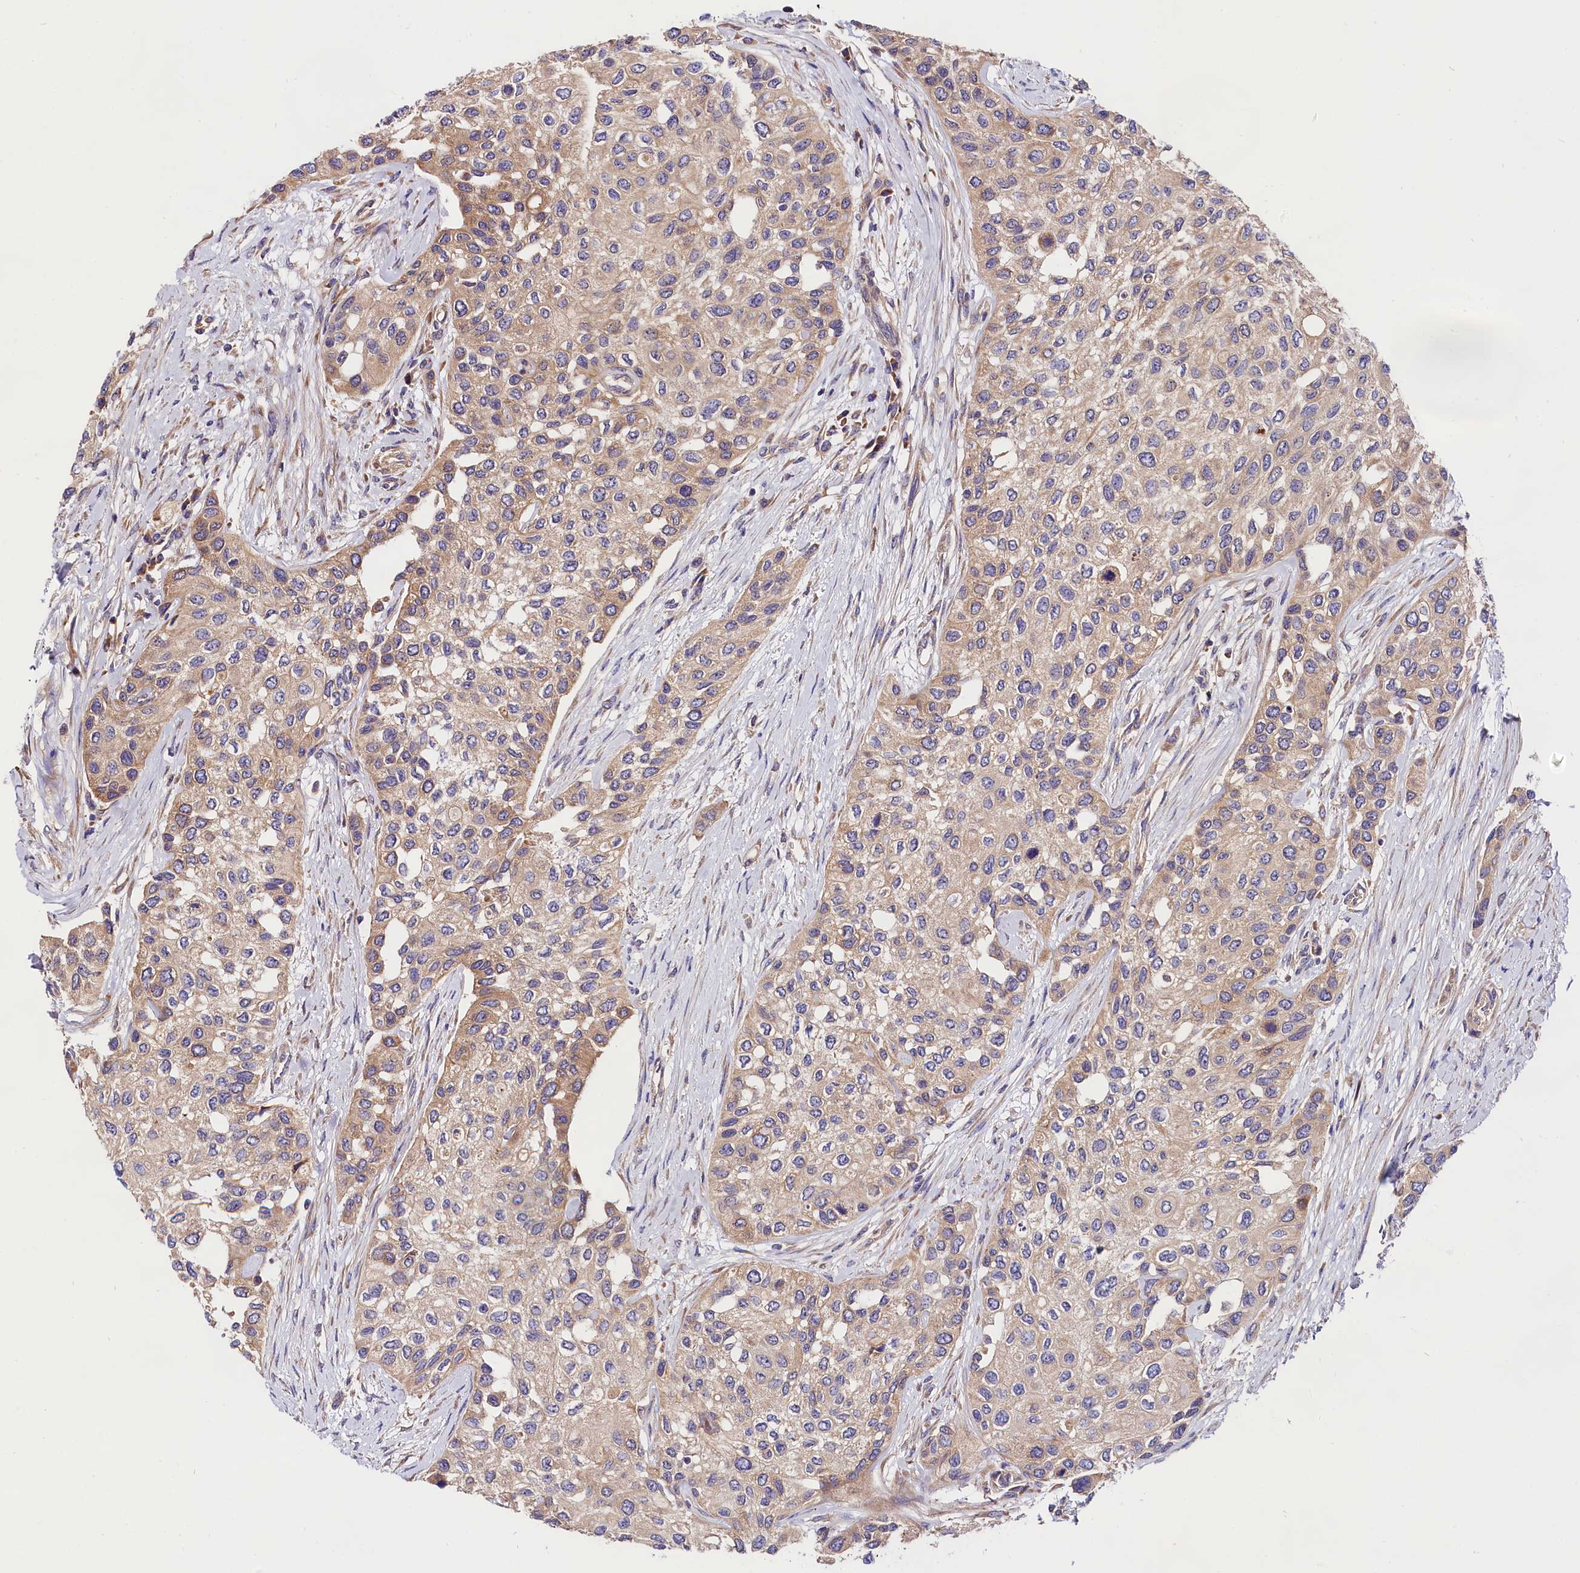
{"staining": {"intensity": "weak", "quantity": "<25%", "location": "cytoplasmic/membranous"}, "tissue": "urothelial cancer", "cell_type": "Tumor cells", "image_type": "cancer", "snomed": [{"axis": "morphology", "description": "Normal tissue, NOS"}, {"axis": "morphology", "description": "Urothelial carcinoma, High grade"}, {"axis": "topography", "description": "Vascular tissue"}, {"axis": "topography", "description": "Urinary bladder"}], "caption": "High-grade urothelial carcinoma stained for a protein using immunohistochemistry reveals no staining tumor cells.", "gene": "SPG11", "patient": {"sex": "female", "age": 56}}